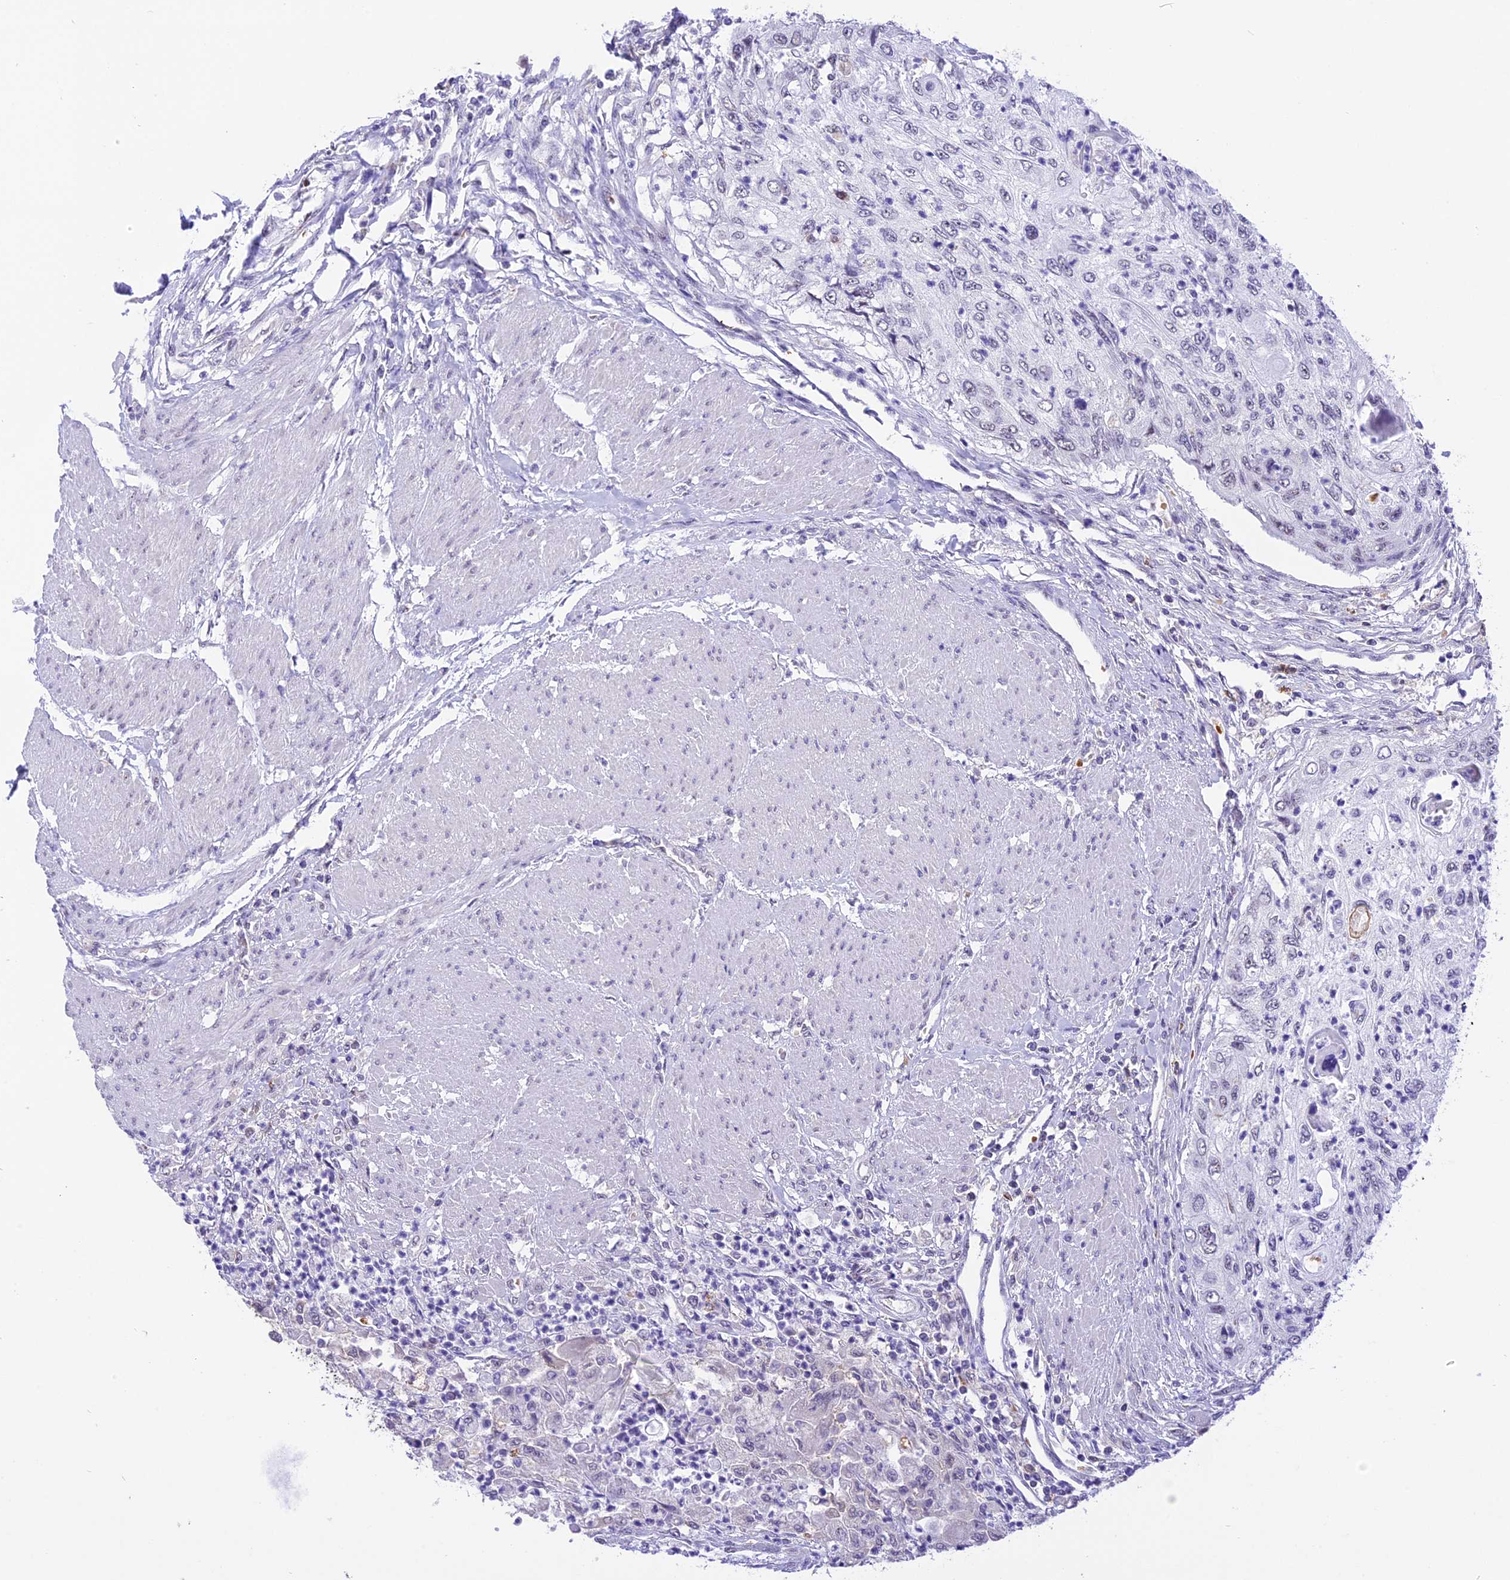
{"staining": {"intensity": "negative", "quantity": "none", "location": "none"}, "tissue": "urothelial cancer", "cell_type": "Tumor cells", "image_type": "cancer", "snomed": [{"axis": "morphology", "description": "Urothelial carcinoma, High grade"}, {"axis": "topography", "description": "Urinary bladder"}], "caption": "IHC photomicrograph of urothelial cancer stained for a protein (brown), which exhibits no positivity in tumor cells. The staining is performed using DAB (3,3'-diaminobenzidine) brown chromogen with nuclei counter-stained in using hematoxylin.", "gene": "AHSP", "patient": {"sex": "female", "age": 60}}